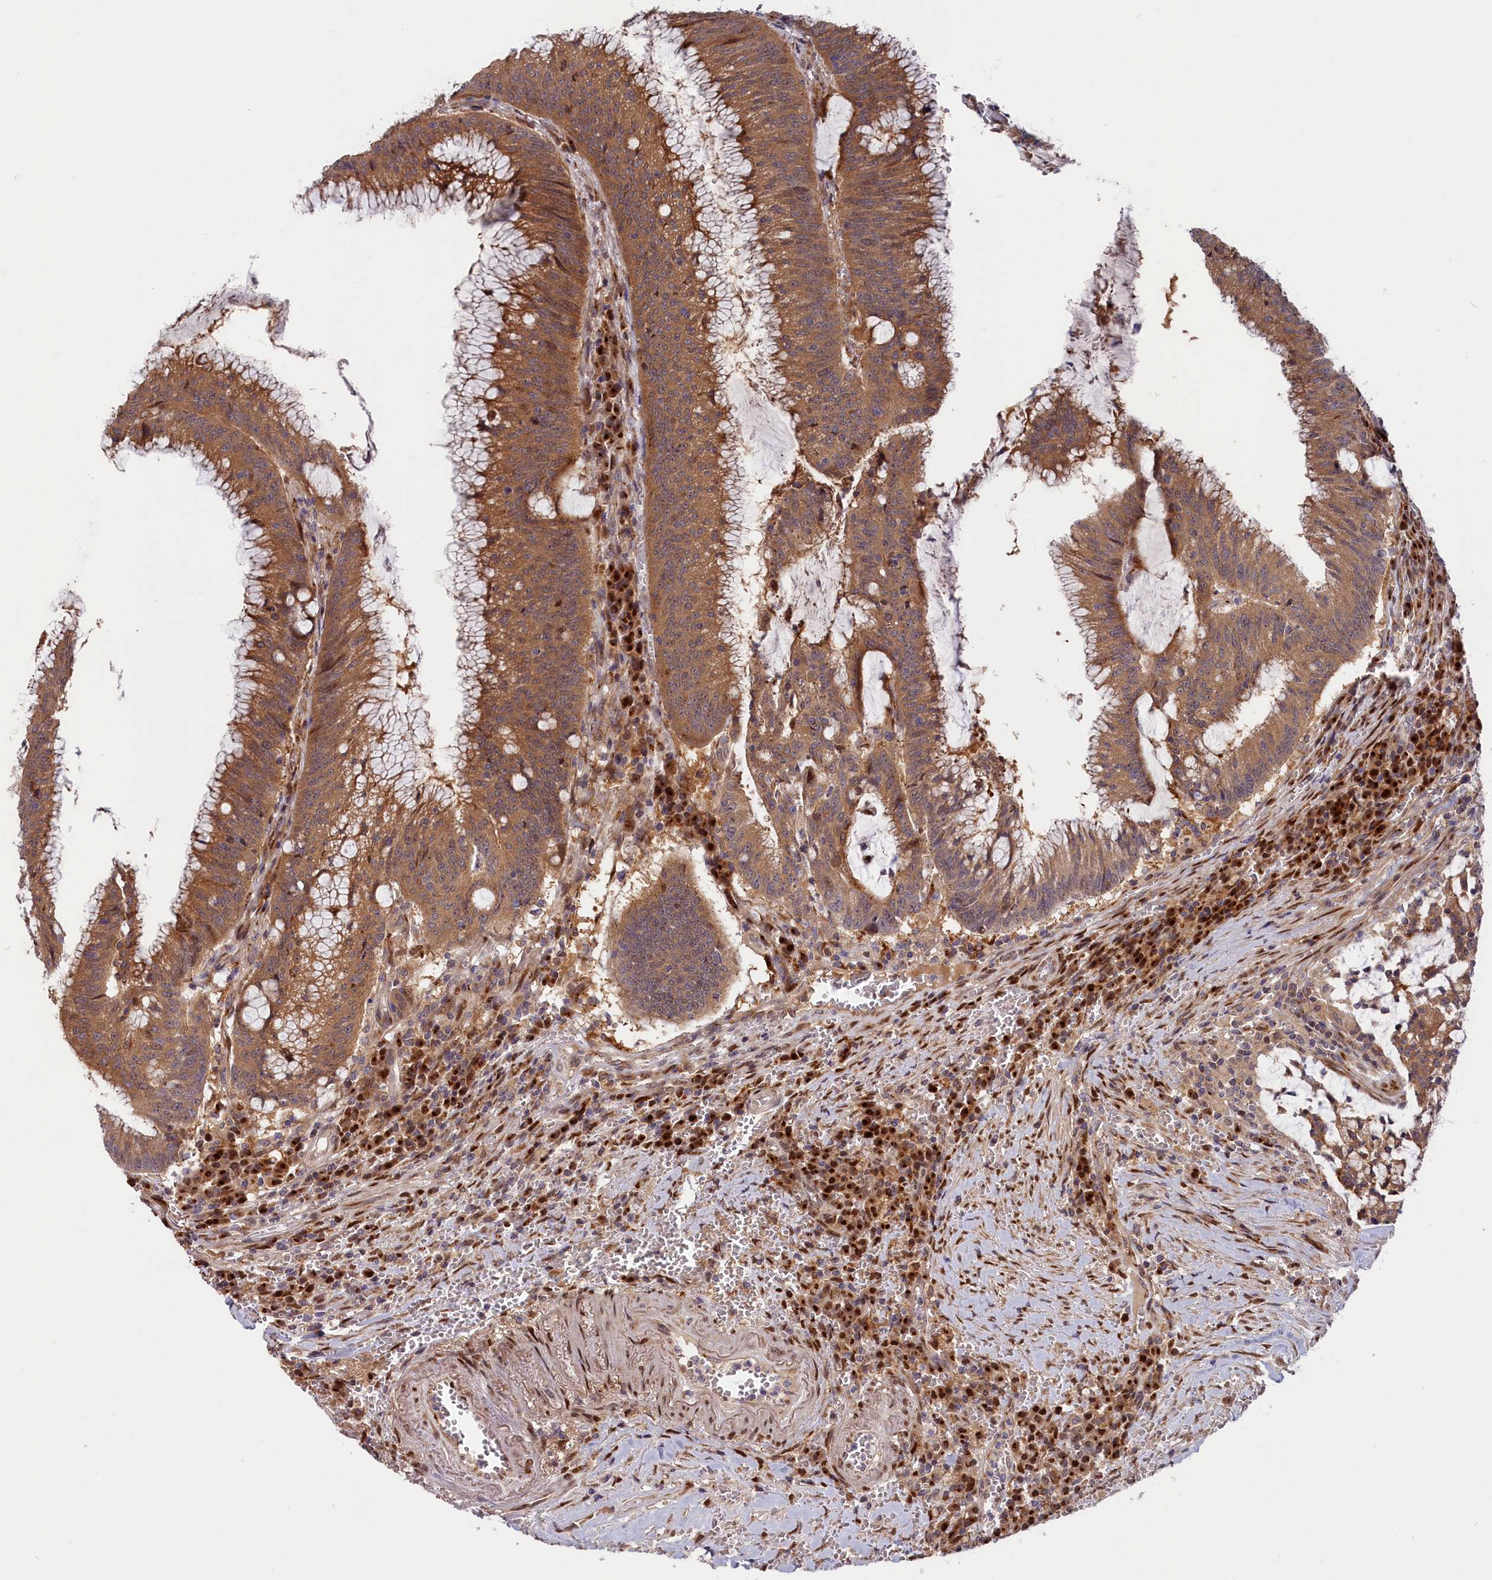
{"staining": {"intensity": "moderate", "quantity": ">75%", "location": "cytoplasmic/membranous"}, "tissue": "colorectal cancer", "cell_type": "Tumor cells", "image_type": "cancer", "snomed": [{"axis": "morphology", "description": "Adenocarcinoma, NOS"}, {"axis": "topography", "description": "Rectum"}], "caption": "The micrograph shows staining of adenocarcinoma (colorectal), revealing moderate cytoplasmic/membranous protein expression (brown color) within tumor cells.", "gene": "CHST12", "patient": {"sex": "female", "age": 77}}